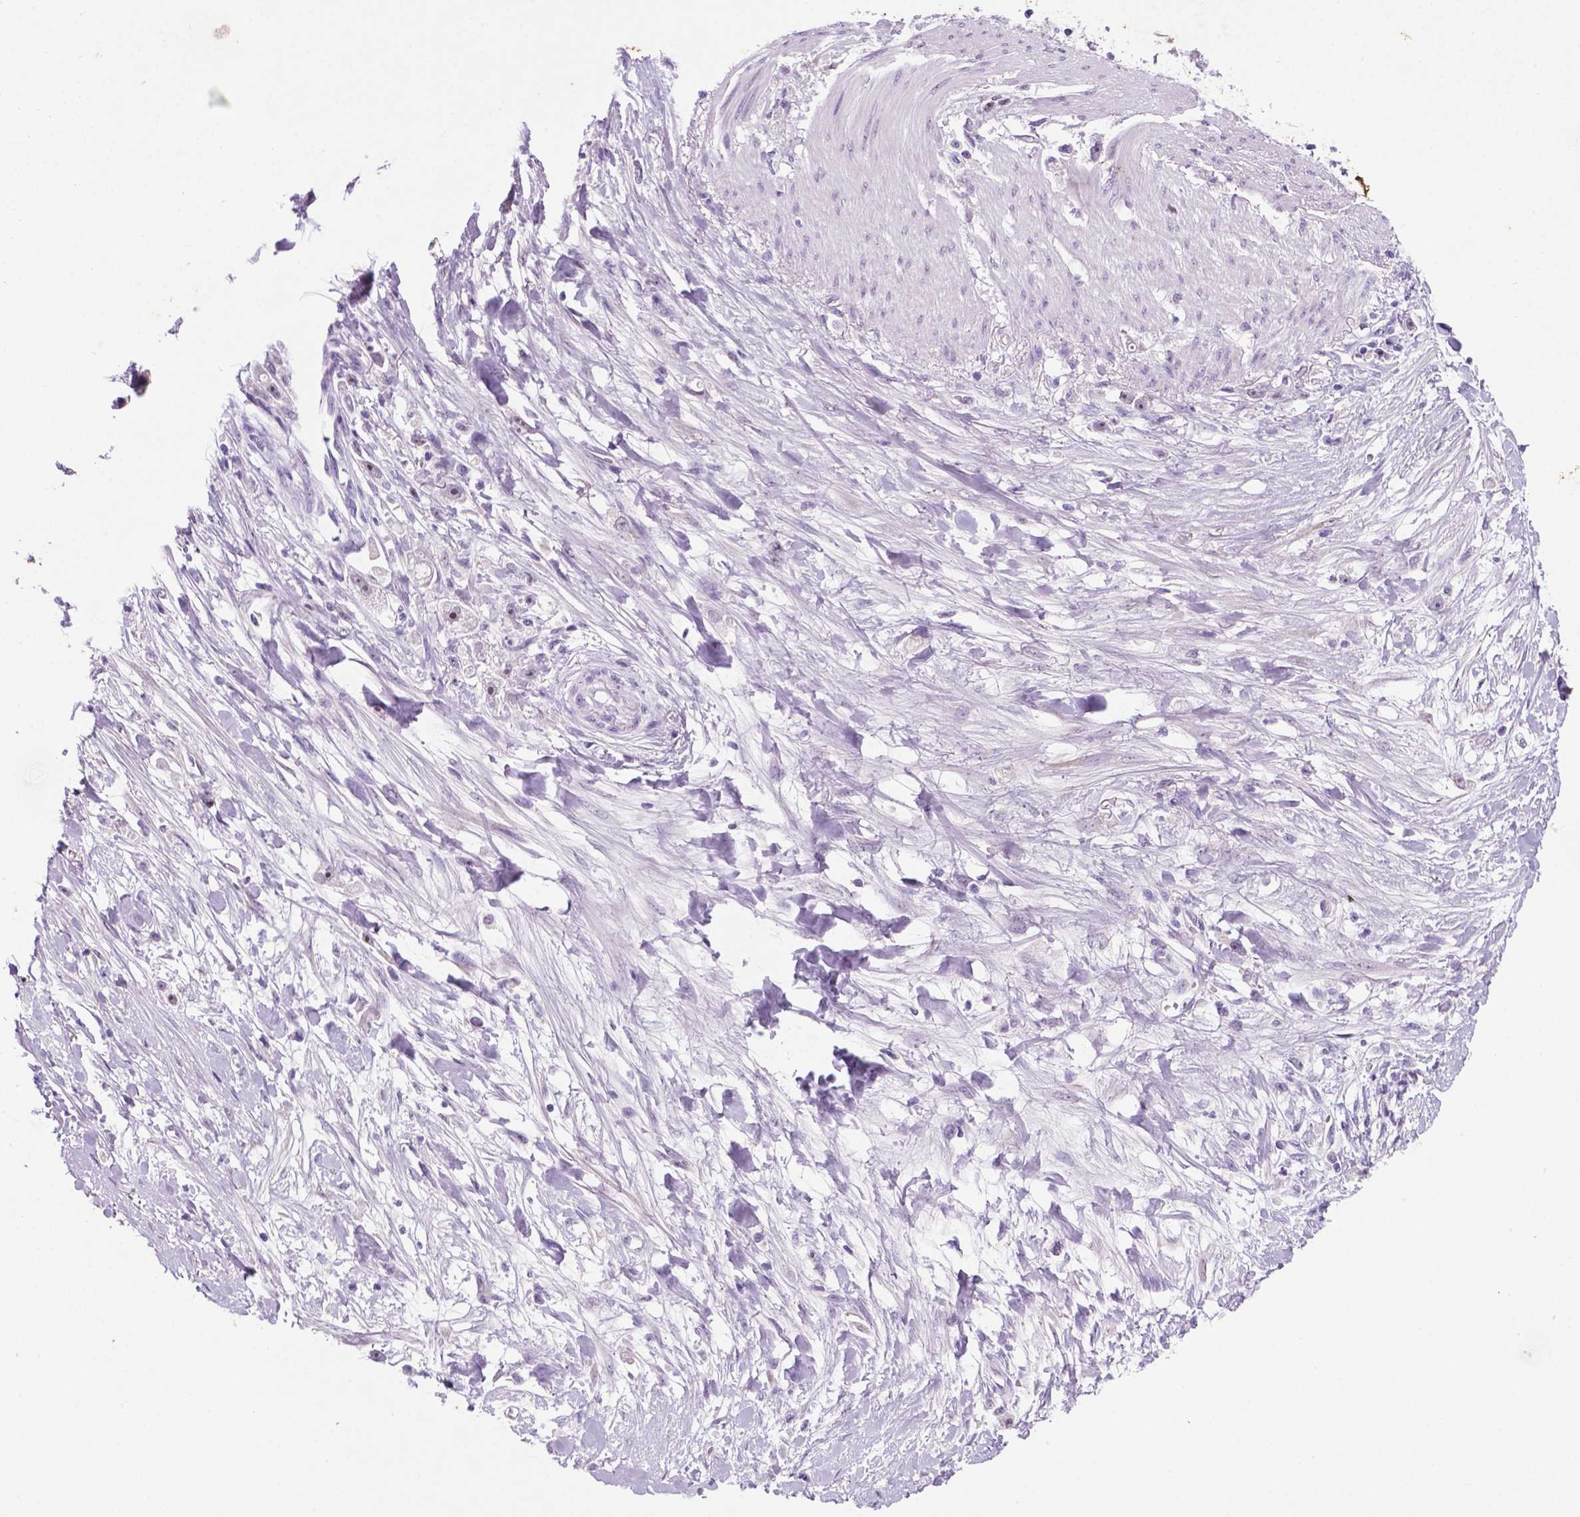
{"staining": {"intensity": "moderate", "quantity": "<25%", "location": "nuclear"}, "tissue": "stomach cancer", "cell_type": "Tumor cells", "image_type": "cancer", "snomed": [{"axis": "morphology", "description": "Adenocarcinoma, NOS"}, {"axis": "topography", "description": "Stomach"}], "caption": "A low amount of moderate nuclear staining is present in about <25% of tumor cells in adenocarcinoma (stomach) tissue.", "gene": "C18orf21", "patient": {"sex": "female", "age": 59}}